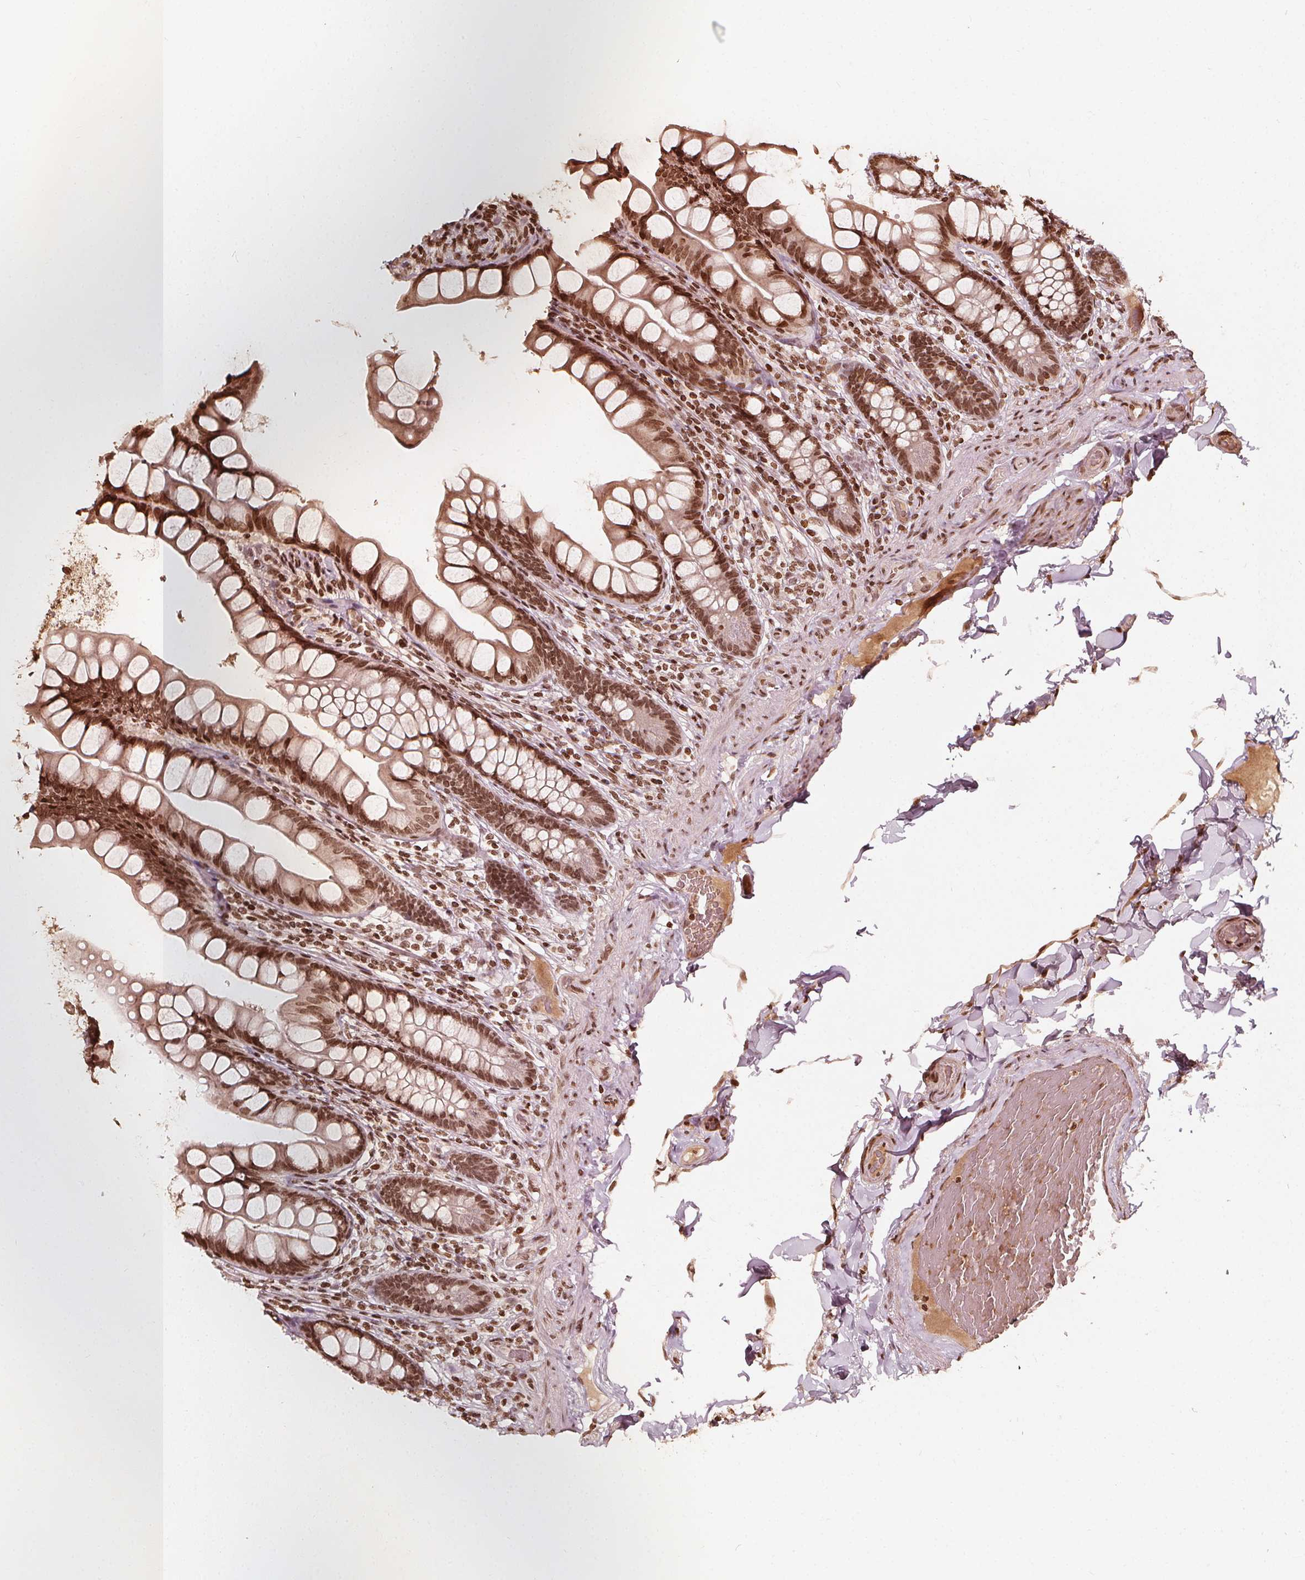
{"staining": {"intensity": "moderate", "quantity": ">75%", "location": "cytoplasmic/membranous"}, "tissue": "small intestine", "cell_type": "Glandular cells", "image_type": "normal", "snomed": [{"axis": "morphology", "description": "Normal tissue, NOS"}, {"axis": "topography", "description": "Small intestine"}], "caption": "Immunohistochemistry (IHC) (DAB) staining of unremarkable small intestine displays moderate cytoplasmic/membranous protein staining in about >75% of glandular cells. The staining was performed using DAB (3,3'-diaminobenzidine), with brown indicating positive protein expression. Nuclei are stained blue with hematoxylin.", "gene": "H3C14", "patient": {"sex": "male", "age": 70}}